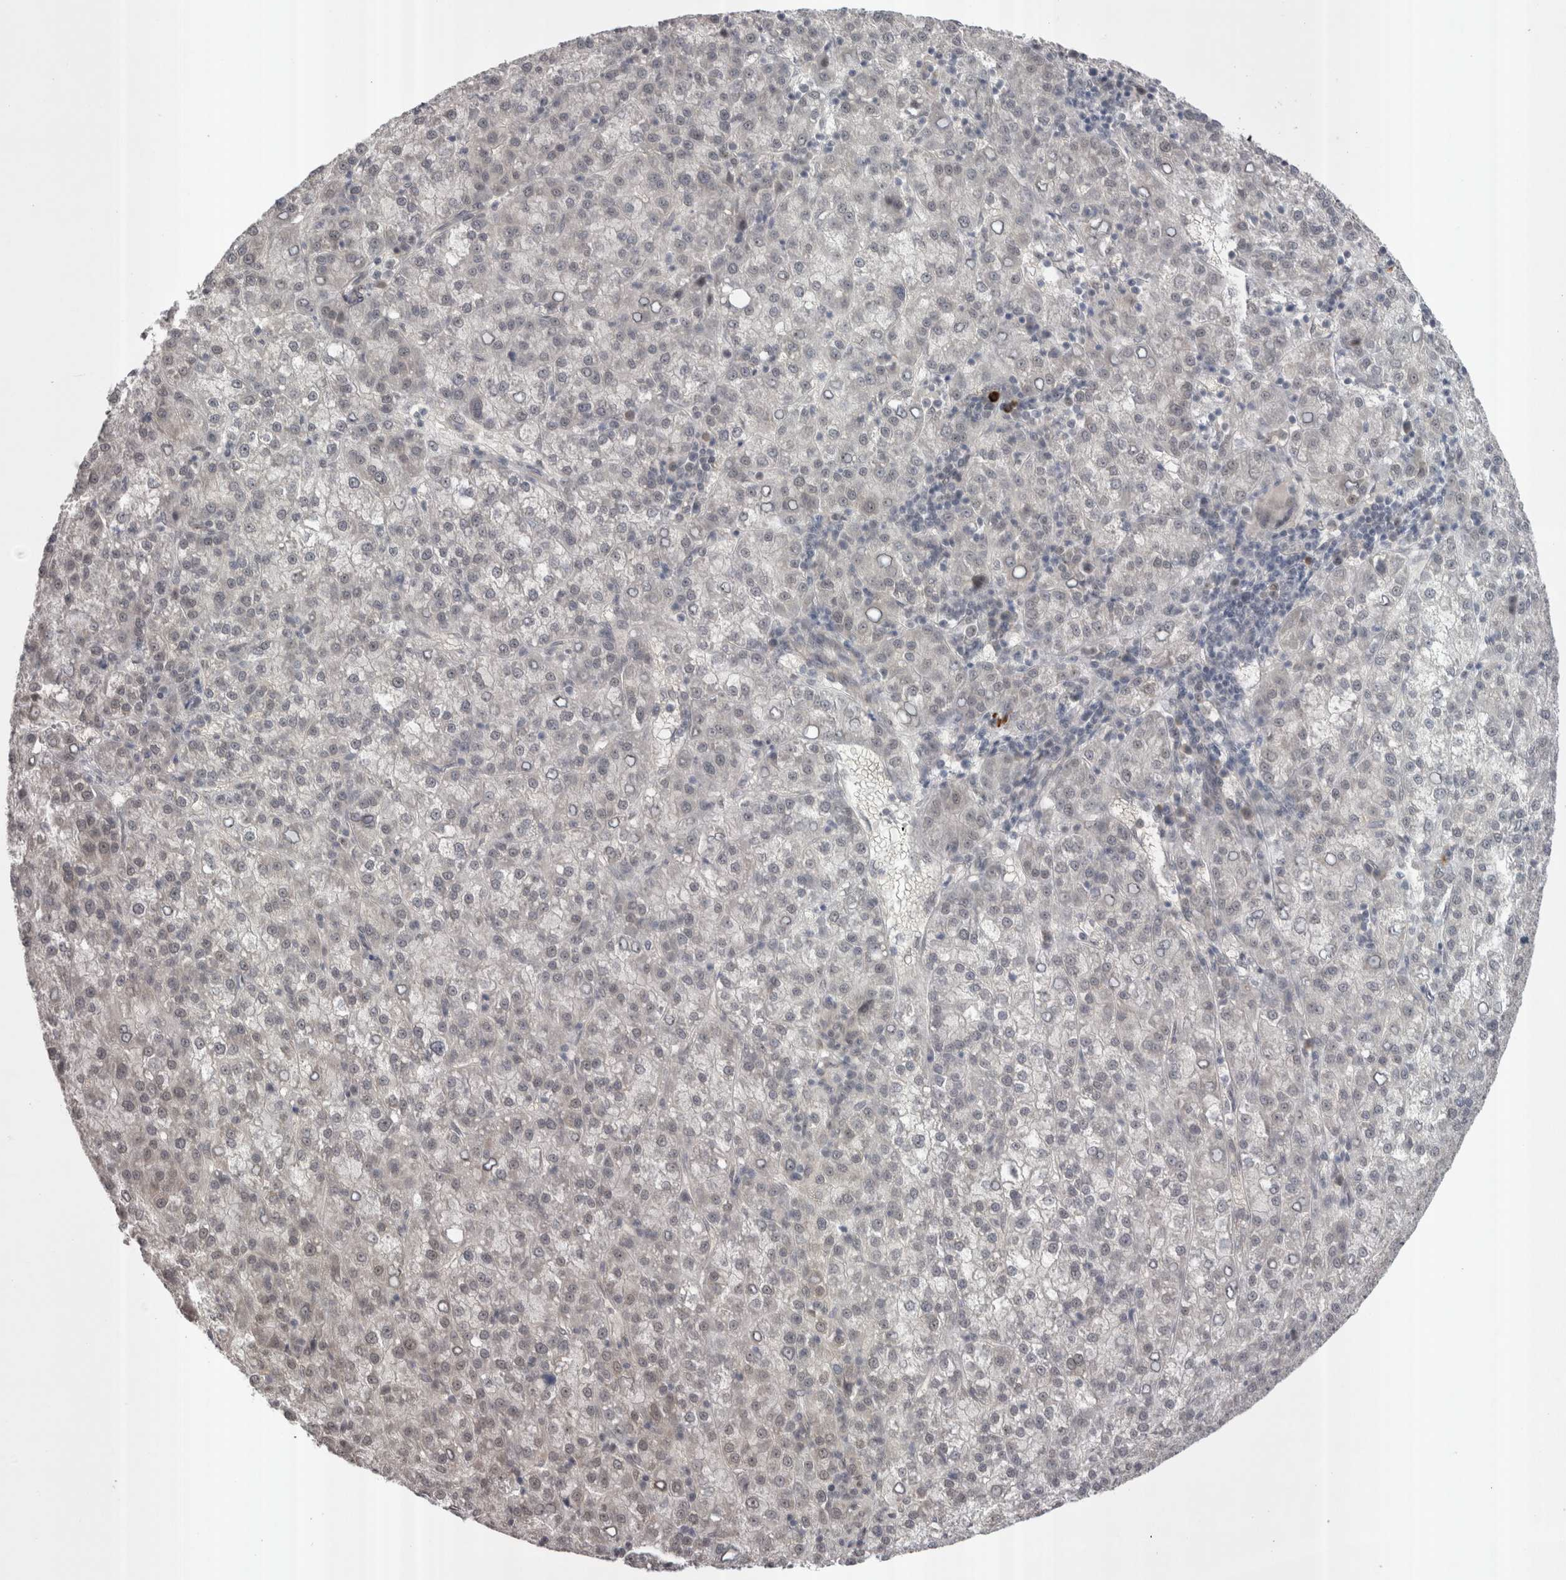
{"staining": {"intensity": "weak", "quantity": "<25%", "location": "nuclear"}, "tissue": "liver cancer", "cell_type": "Tumor cells", "image_type": "cancer", "snomed": [{"axis": "morphology", "description": "Carcinoma, Hepatocellular, NOS"}, {"axis": "topography", "description": "Liver"}], "caption": "A micrograph of human liver hepatocellular carcinoma is negative for staining in tumor cells. (DAB IHC, high magnification).", "gene": "EXOSC4", "patient": {"sex": "female", "age": 58}}